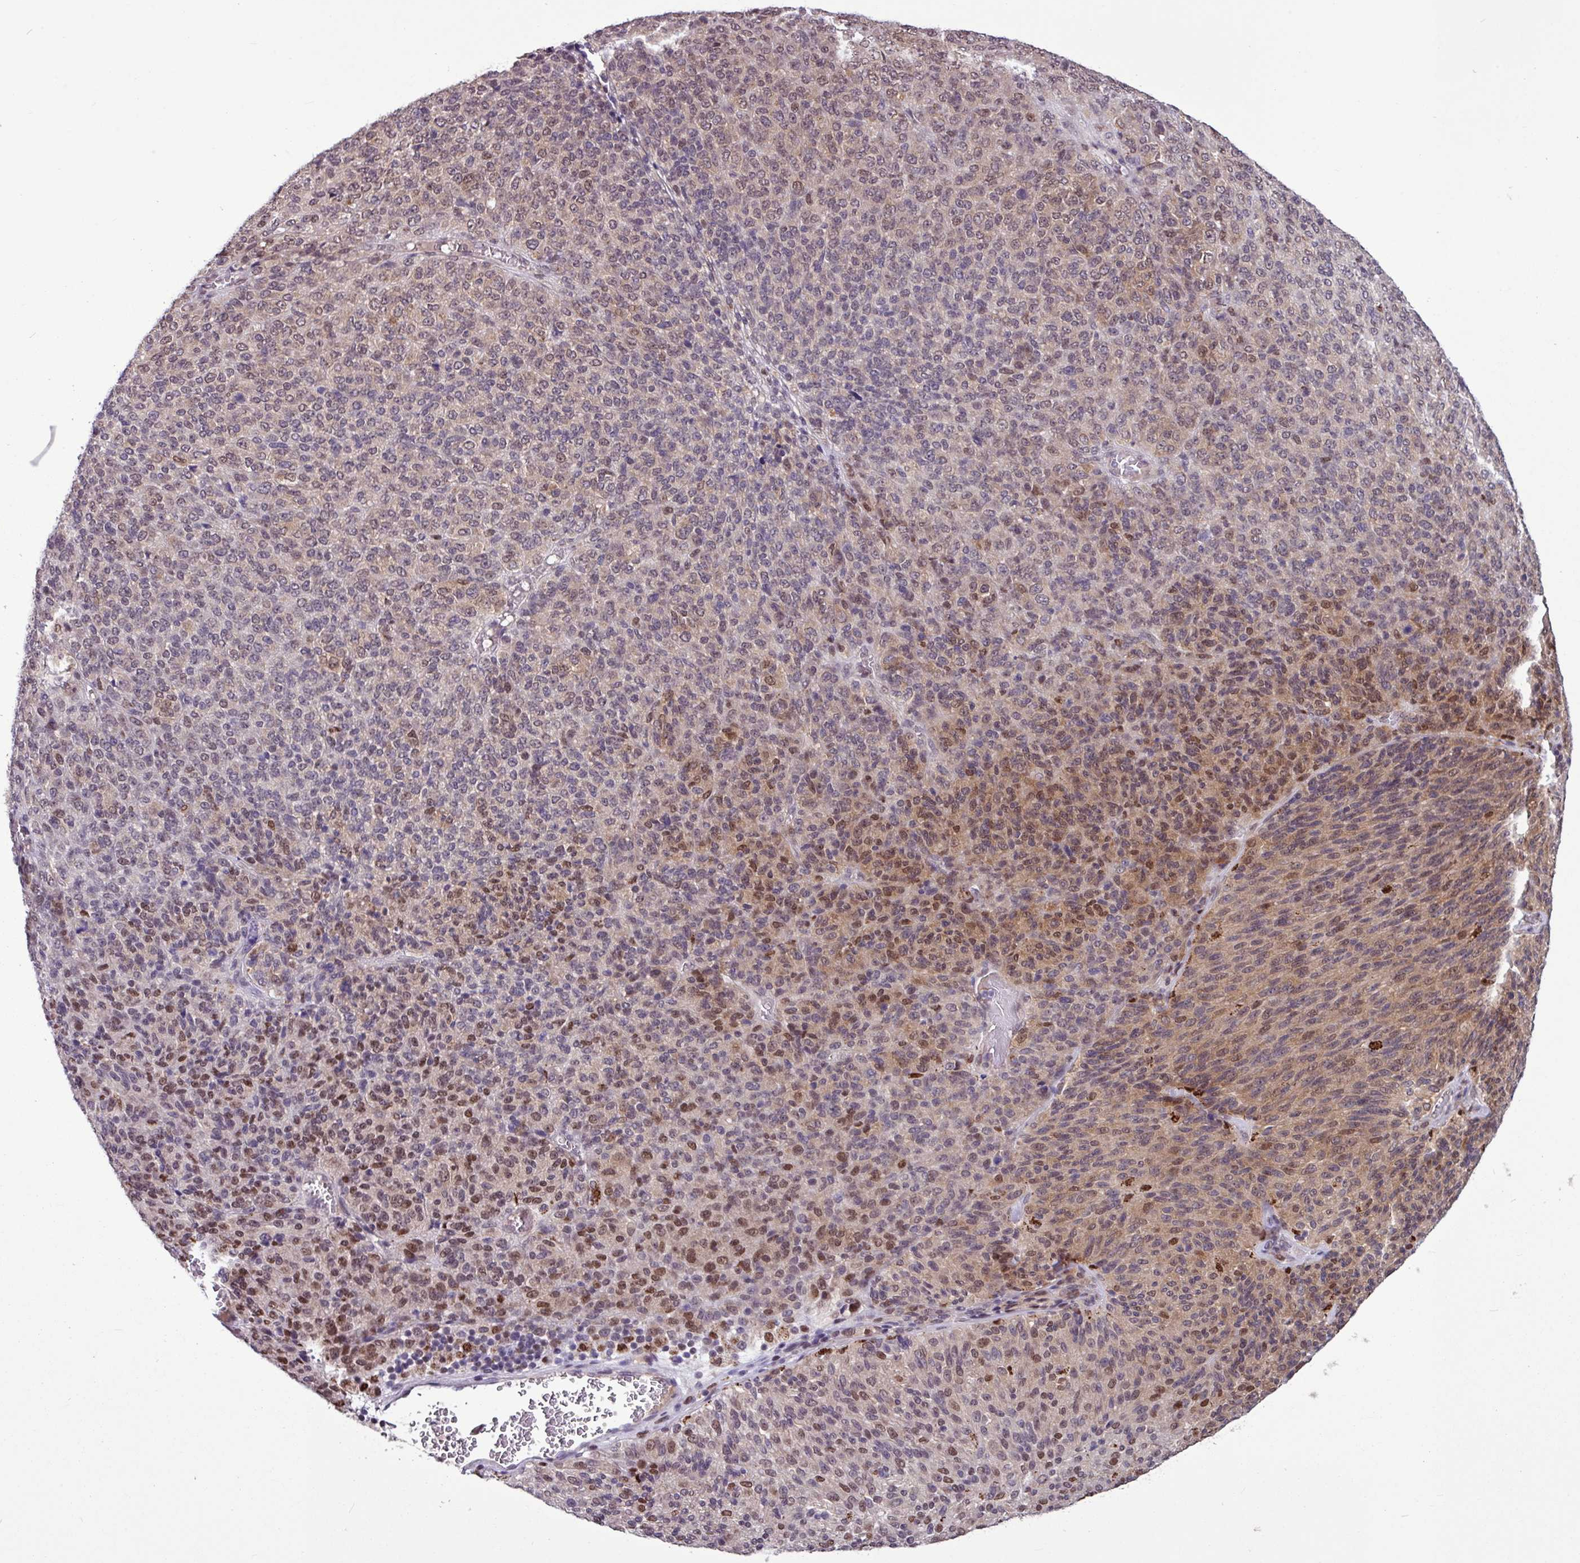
{"staining": {"intensity": "moderate", "quantity": "25%-75%", "location": "cytoplasmic/membranous,nuclear"}, "tissue": "melanoma", "cell_type": "Tumor cells", "image_type": "cancer", "snomed": [{"axis": "morphology", "description": "Malignant melanoma, Metastatic site"}, {"axis": "topography", "description": "Brain"}], "caption": "Human melanoma stained with a protein marker shows moderate staining in tumor cells.", "gene": "SKIC2", "patient": {"sex": "female", "age": 56}}